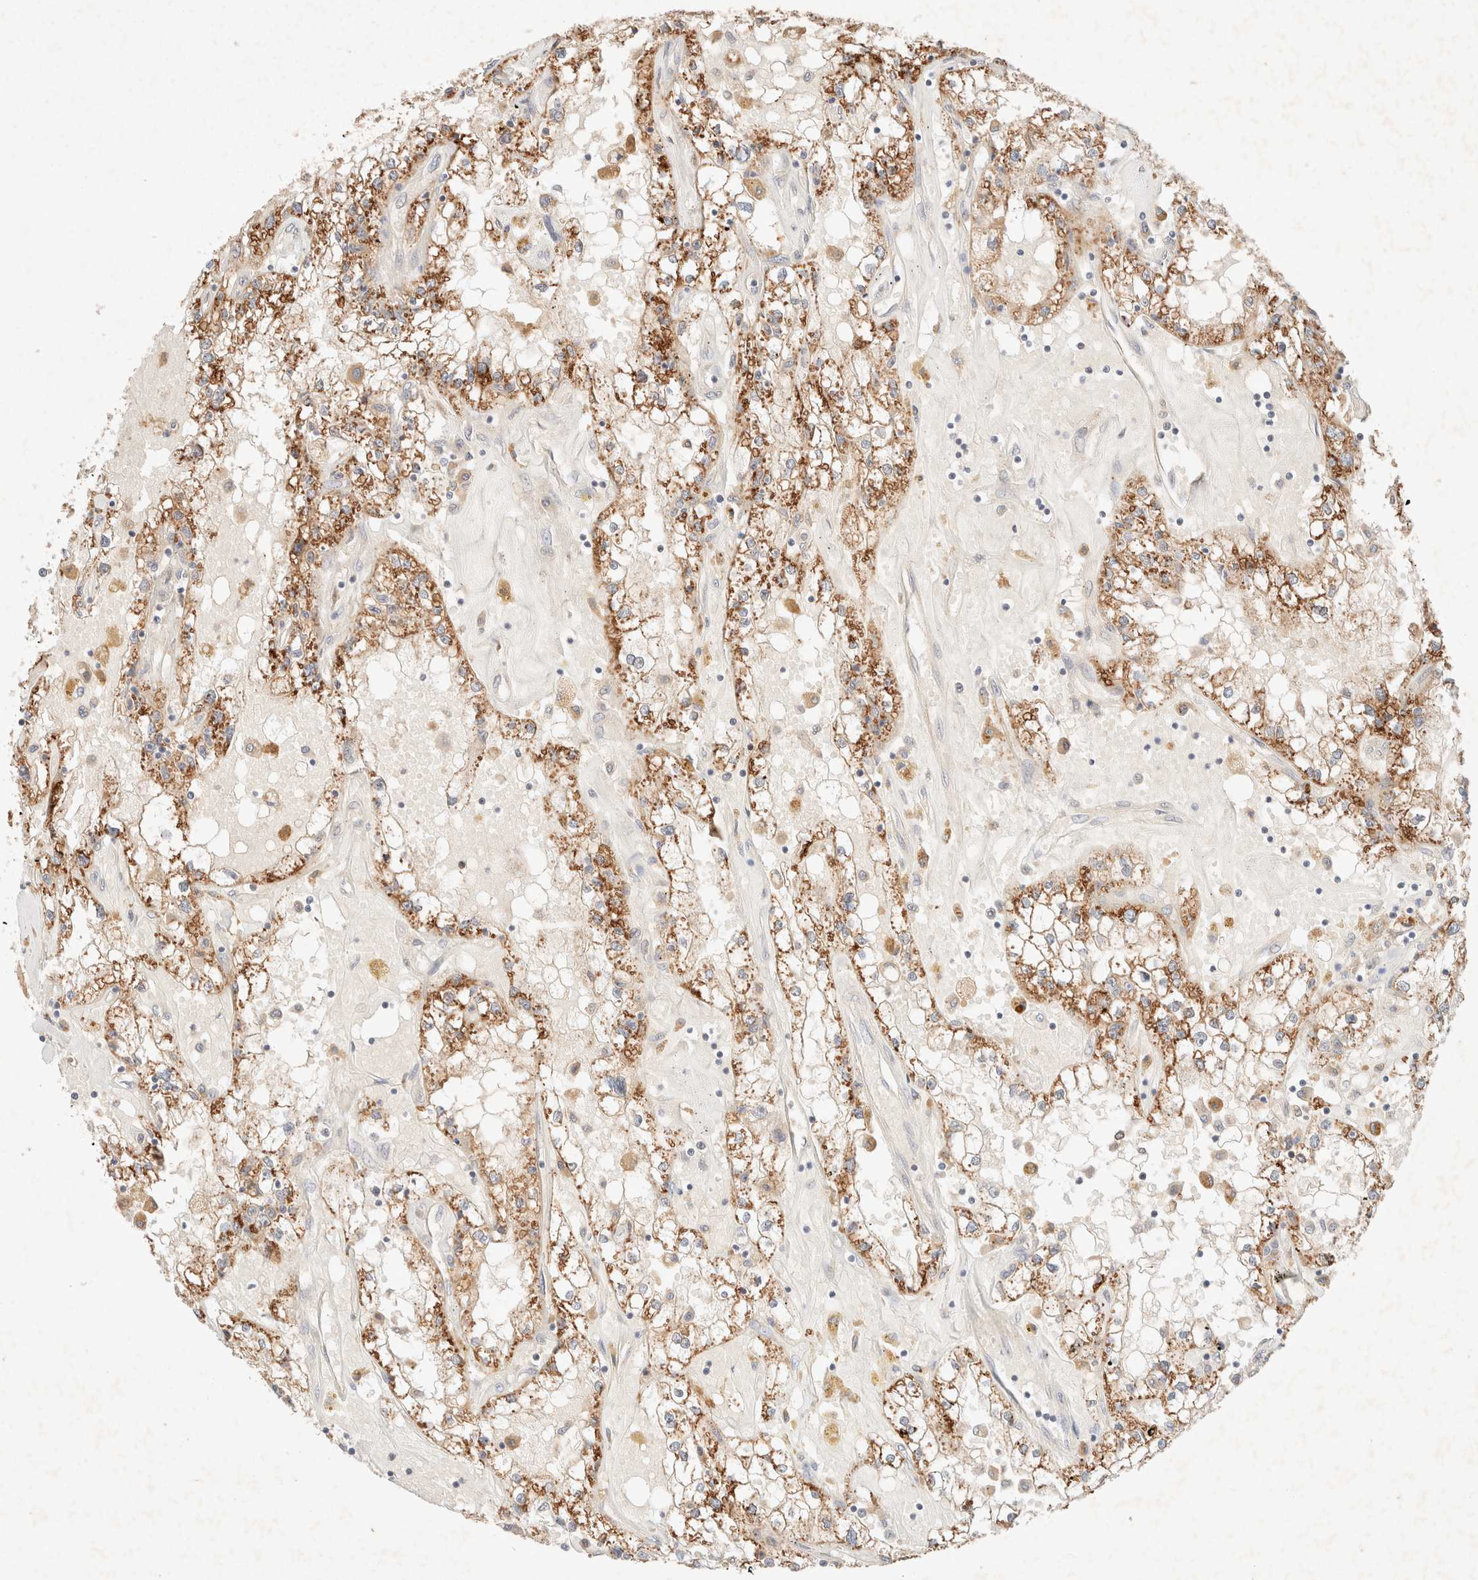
{"staining": {"intensity": "strong", "quantity": ">75%", "location": "cytoplasmic/membranous"}, "tissue": "renal cancer", "cell_type": "Tumor cells", "image_type": "cancer", "snomed": [{"axis": "morphology", "description": "Adenocarcinoma, NOS"}, {"axis": "topography", "description": "Kidney"}], "caption": "A photomicrograph of human renal cancer (adenocarcinoma) stained for a protein demonstrates strong cytoplasmic/membranous brown staining in tumor cells. Ihc stains the protein in brown and the nuclei are stained blue.", "gene": "SARM1", "patient": {"sex": "male", "age": 56}}